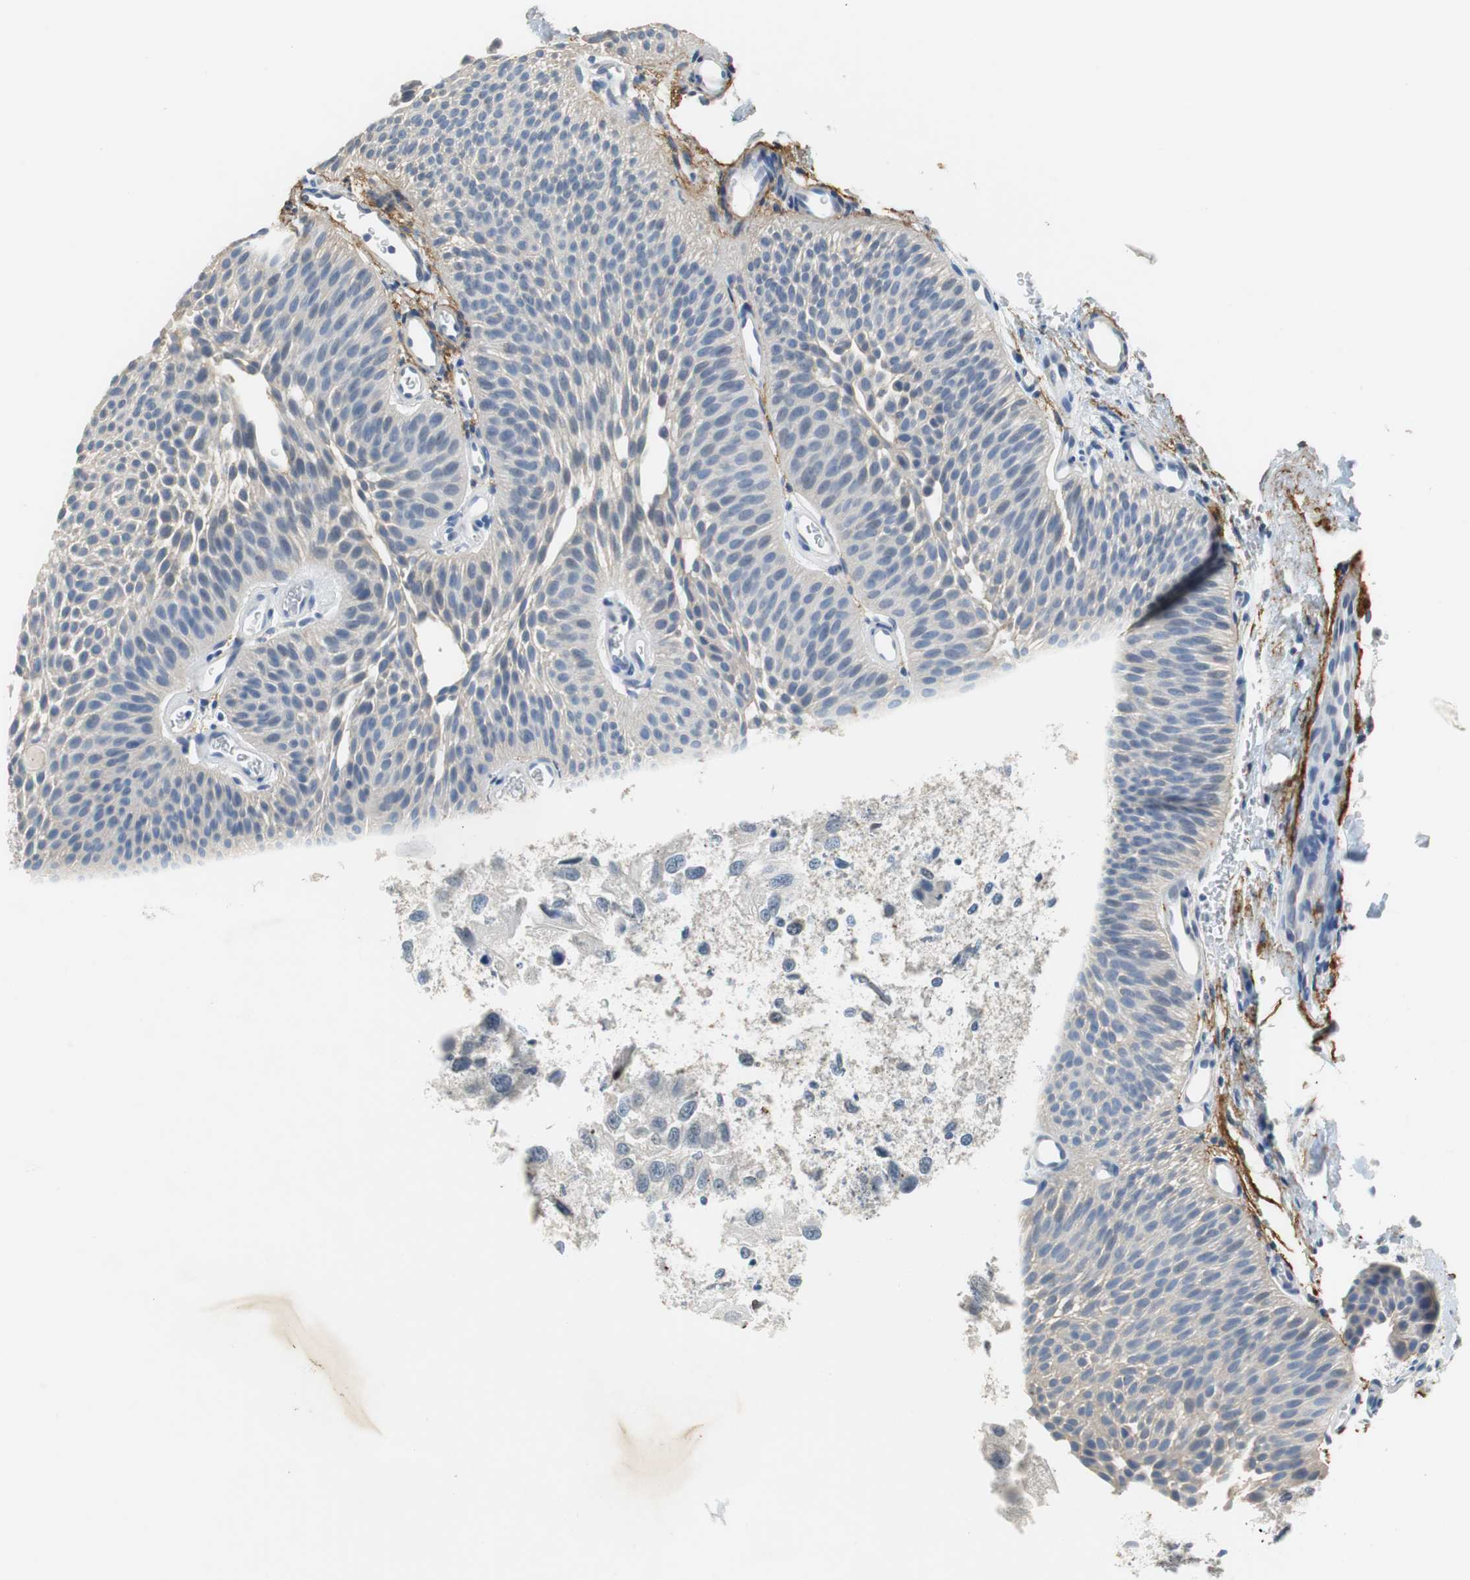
{"staining": {"intensity": "weak", "quantity": ">75%", "location": "cytoplasmic/membranous"}, "tissue": "urothelial cancer", "cell_type": "Tumor cells", "image_type": "cancer", "snomed": [{"axis": "morphology", "description": "Urothelial carcinoma, Low grade"}, {"axis": "topography", "description": "Urinary bladder"}], "caption": "Weak cytoplasmic/membranous staining for a protein is seen in about >75% of tumor cells of low-grade urothelial carcinoma using immunohistochemistry (IHC).", "gene": "MUC7", "patient": {"sex": "female", "age": 60}}